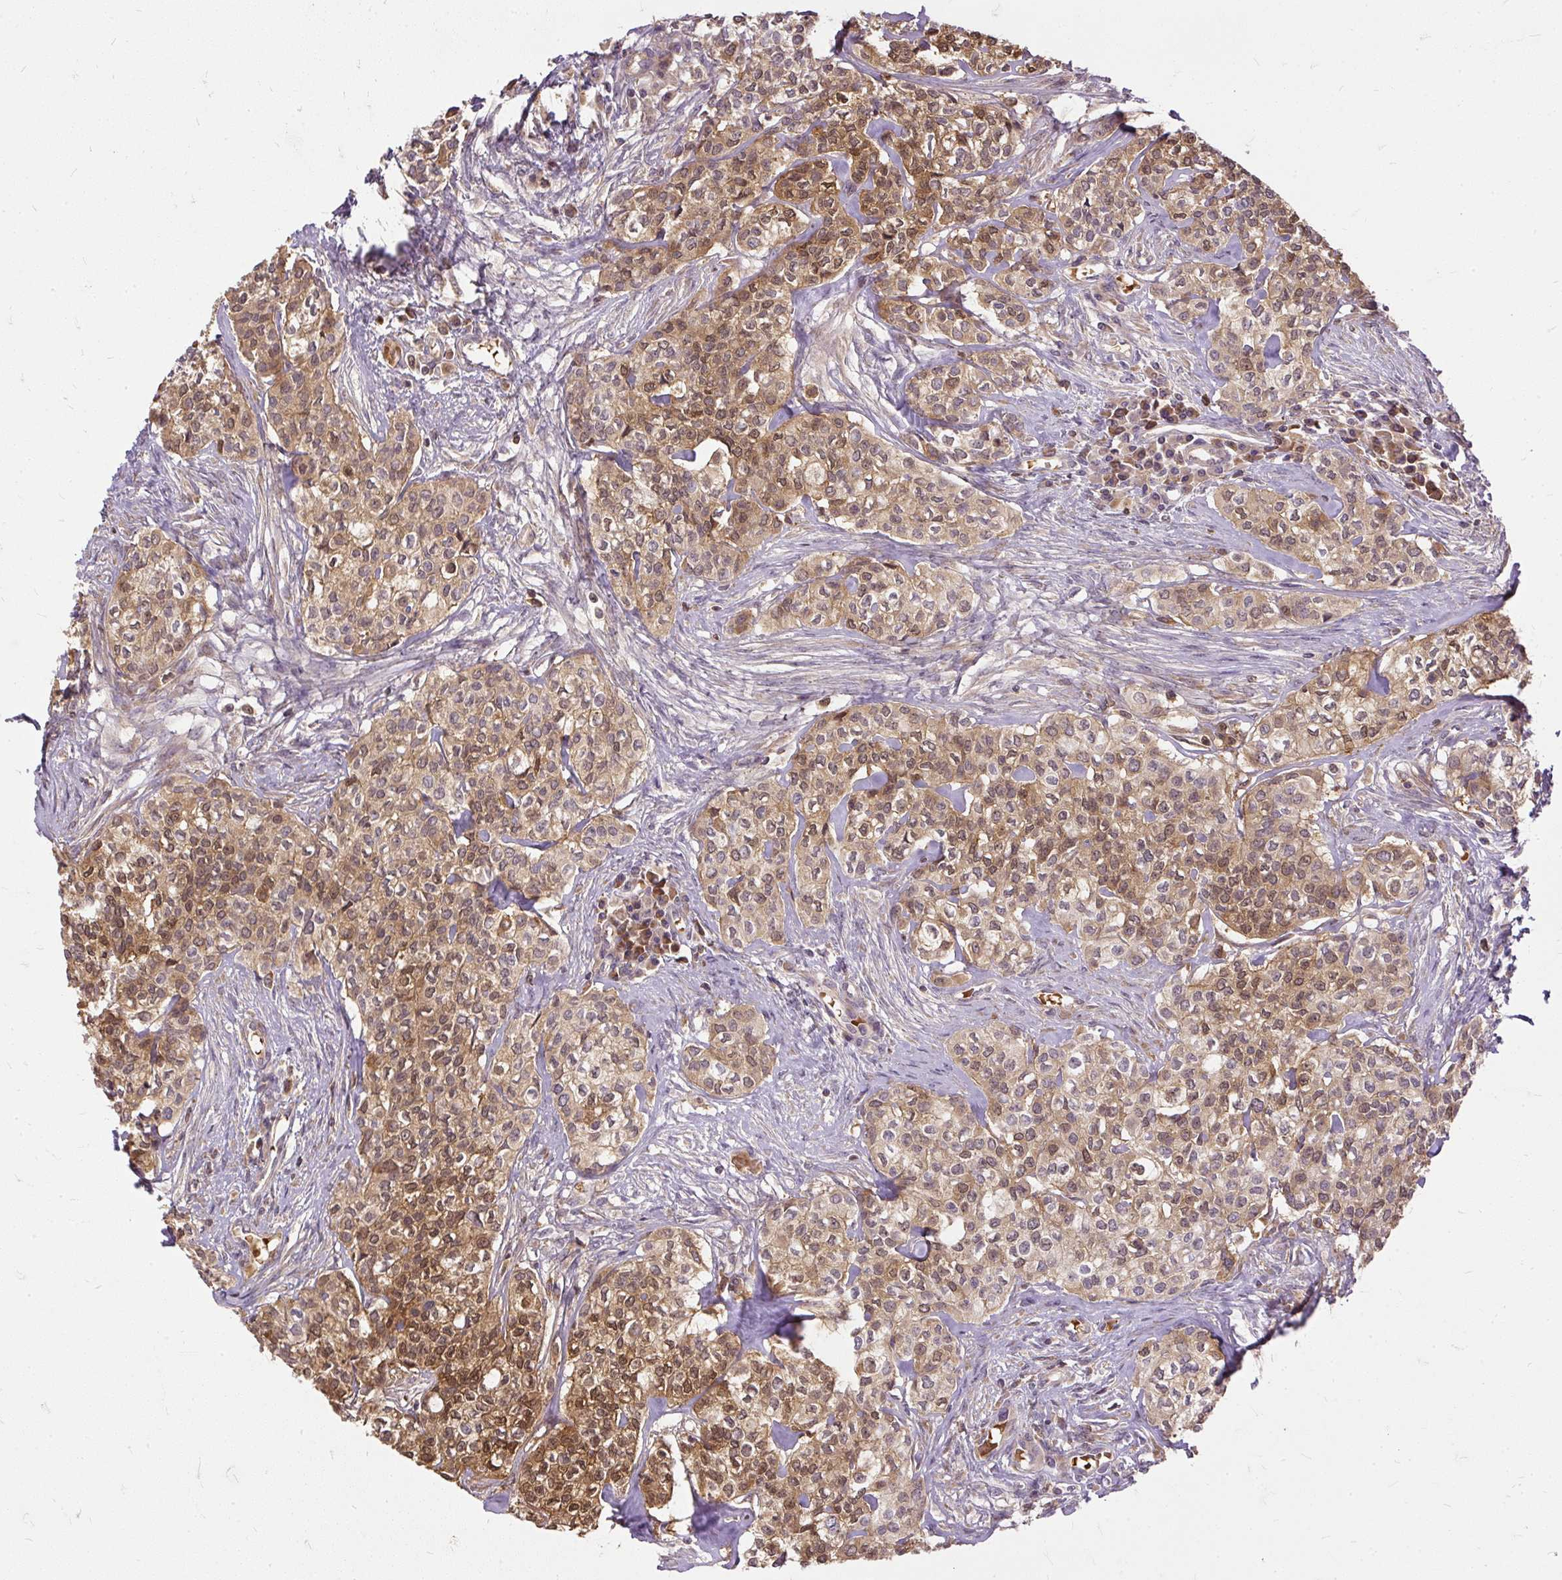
{"staining": {"intensity": "moderate", "quantity": ">75%", "location": "cytoplasmic/membranous,nuclear"}, "tissue": "head and neck cancer", "cell_type": "Tumor cells", "image_type": "cancer", "snomed": [{"axis": "morphology", "description": "Adenocarcinoma, NOS"}, {"axis": "topography", "description": "Head-Neck"}], "caption": "Immunohistochemistry (IHC) of human adenocarcinoma (head and neck) reveals medium levels of moderate cytoplasmic/membranous and nuclear expression in approximately >75% of tumor cells. (brown staining indicates protein expression, while blue staining denotes nuclei).", "gene": "AP5S1", "patient": {"sex": "male", "age": 81}}